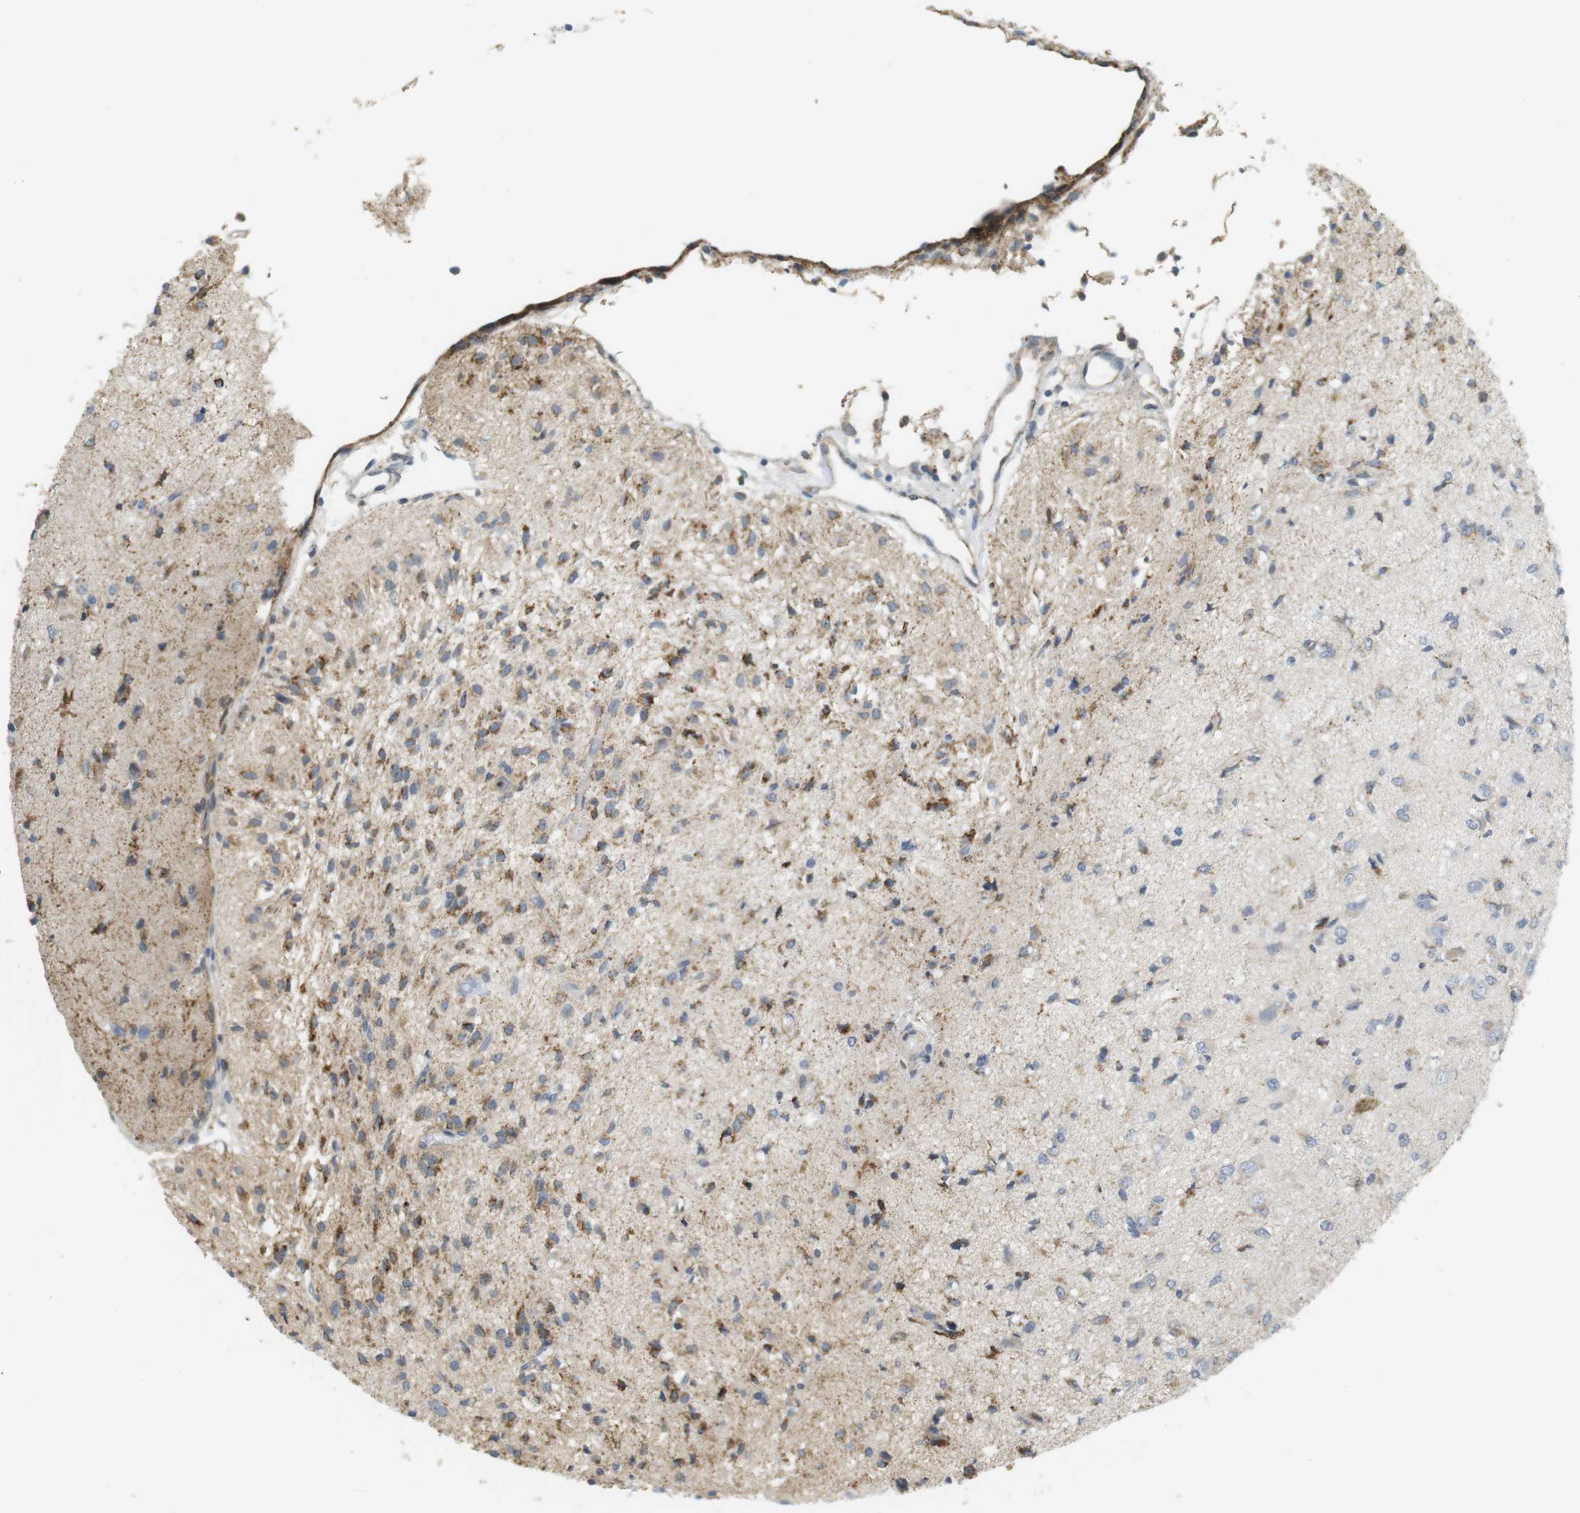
{"staining": {"intensity": "moderate", "quantity": "25%-75%", "location": "cytoplasmic/membranous"}, "tissue": "glioma", "cell_type": "Tumor cells", "image_type": "cancer", "snomed": [{"axis": "morphology", "description": "Glioma, malignant, High grade"}, {"axis": "topography", "description": "Brain"}], "caption": "High-grade glioma (malignant) stained for a protein (brown) reveals moderate cytoplasmic/membranous positive expression in about 25%-75% of tumor cells.", "gene": "CD300E", "patient": {"sex": "female", "age": 59}}